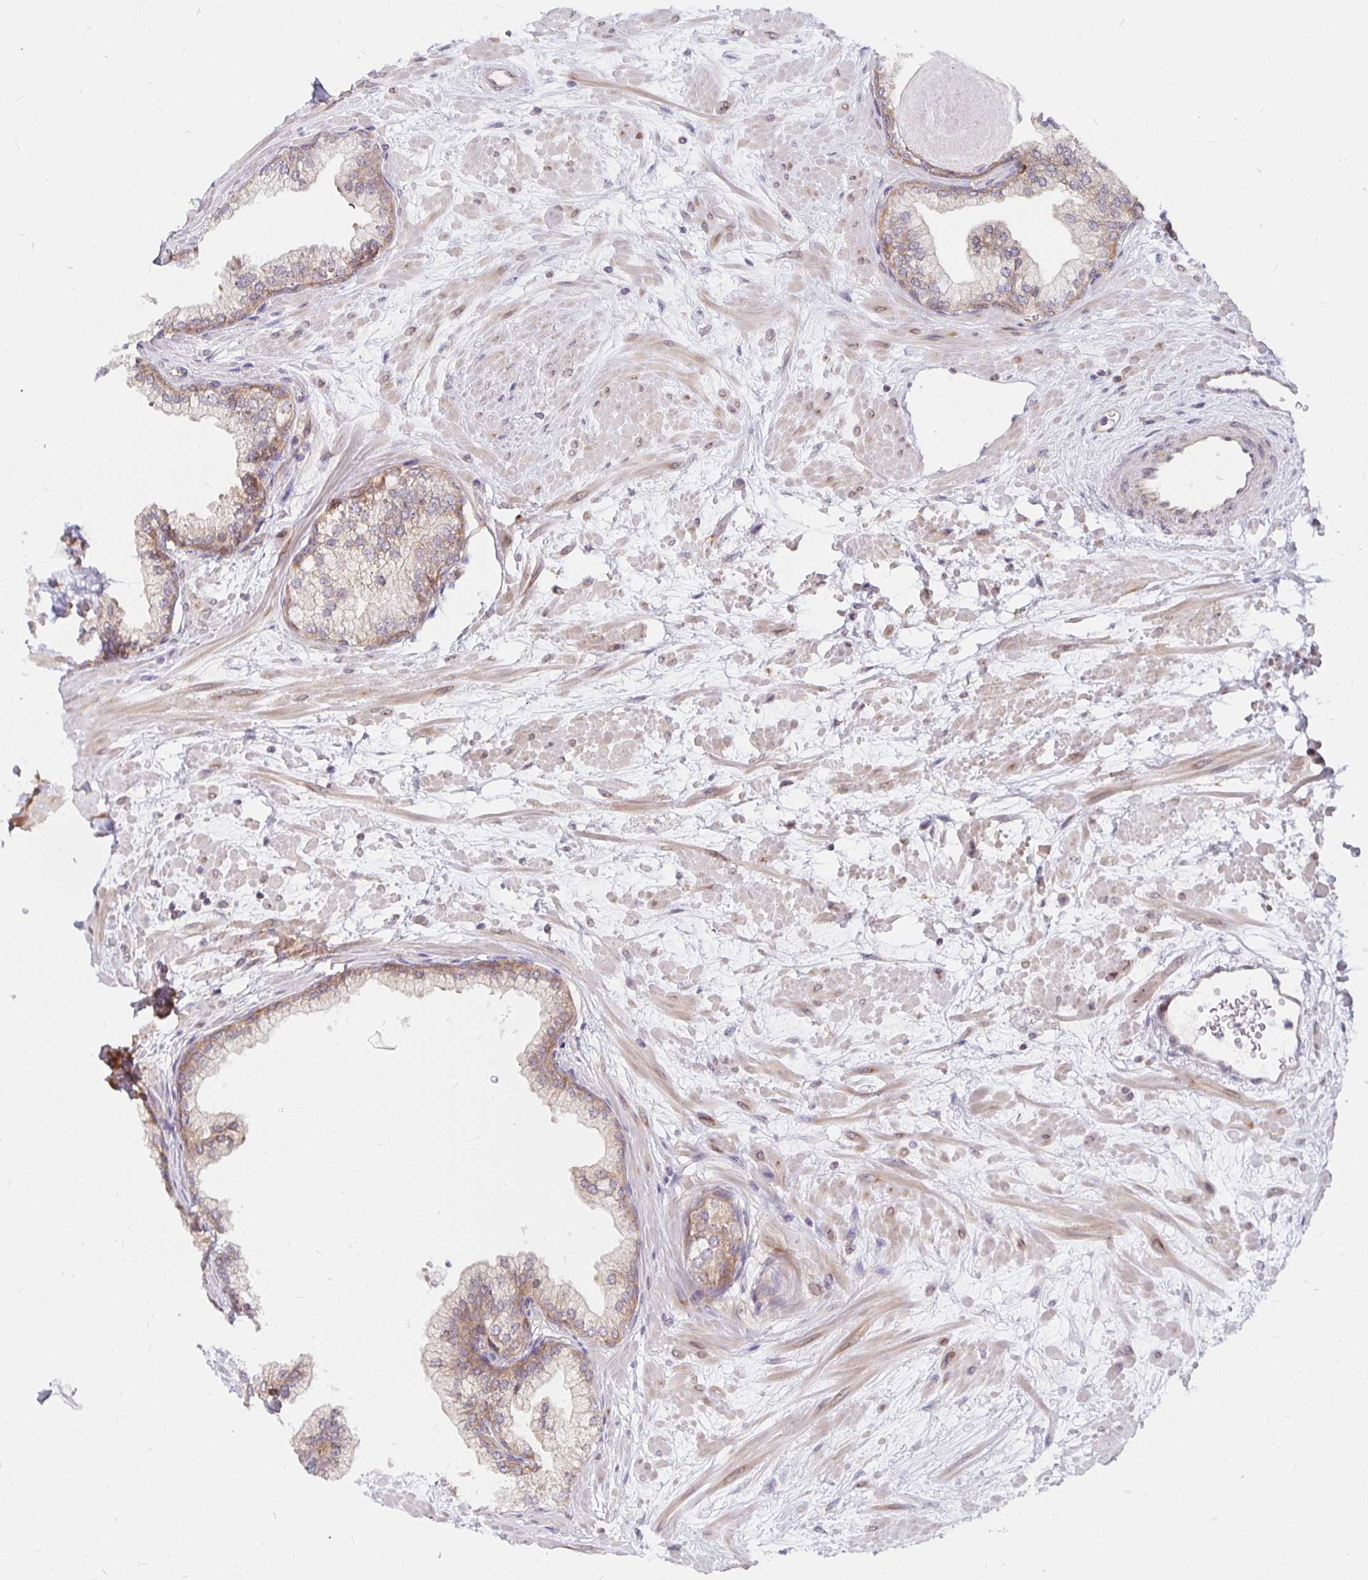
{"staining": {"intensity": "moderate", "quantity": "25%-75%", "location": "cytoplasmic/membranous"}, "tissue": "prostate", "cell_type": "Glandular cells", "image_type": "normal", "snomed": [{"axis": "morphology", "description": "Normal tissue, NOS"}, {"axis": "topography", "description": "Prostate"}, {"axis": "topography", "description": "Peripheral nerve tissue"}], "caption": "This micrograph demonstrates immunohistochemistry staining of unremarkable human prostate, with medium moderate cytoplasmic/membranous staining in about 25%-75% of glandular cells.", "gene": "PDAP1", "patient": {"sex": "male", "age": 61}}